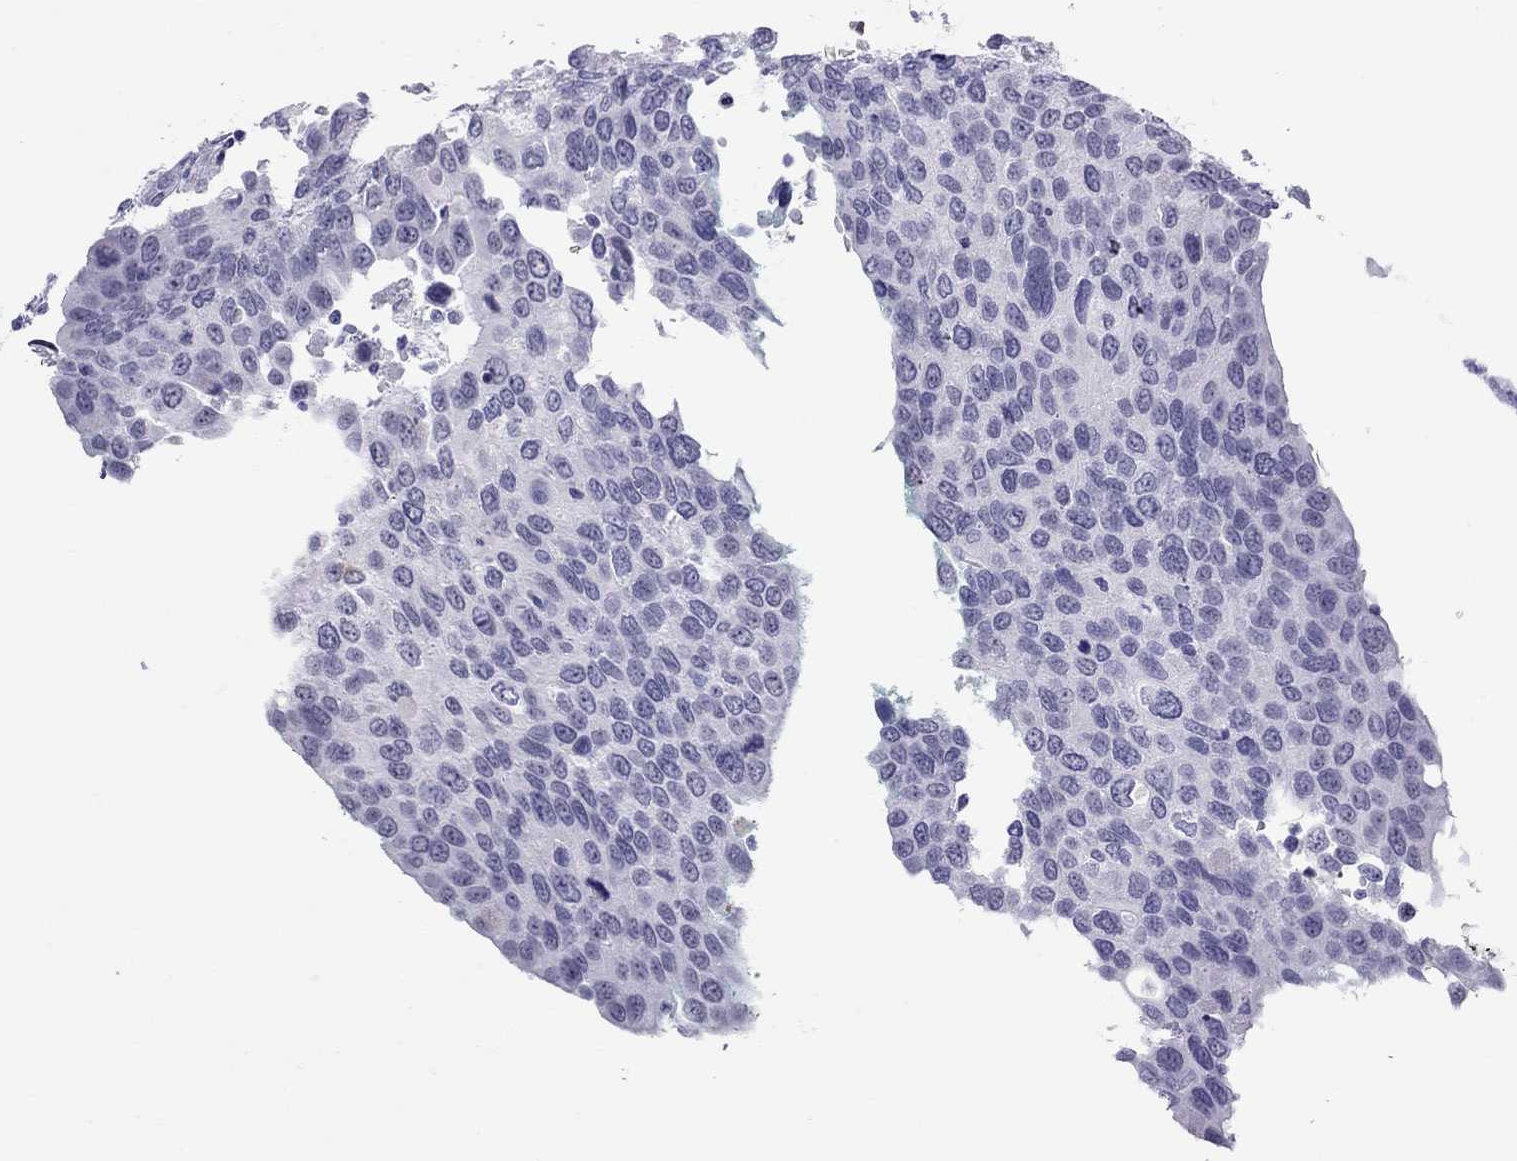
{"staining": {"intensity": "negative", "quantity": "none", "location": "none"}, "tissue": "testis cancer", "cell_type": "Tumor cells", "image_type": "cancer", "snomed": [{"axis": "morphology", "description": "Seminoma, NOS"}, {"axis": "topography", "description": "Testis"}], "caption": "The immunohistochemistry (IHC) image has no significant staining in tumor cells of testis cancer (seminoma) tissue. Brightfield microscopy of immunohistochemistry (IHC) stained with DAB (3,3'-diaminobenzidine) (brown) and hematoxylin (blue), captured at high magnification.", "gene": "LYAR", "patient": {"sex": "male", "age": 37}}